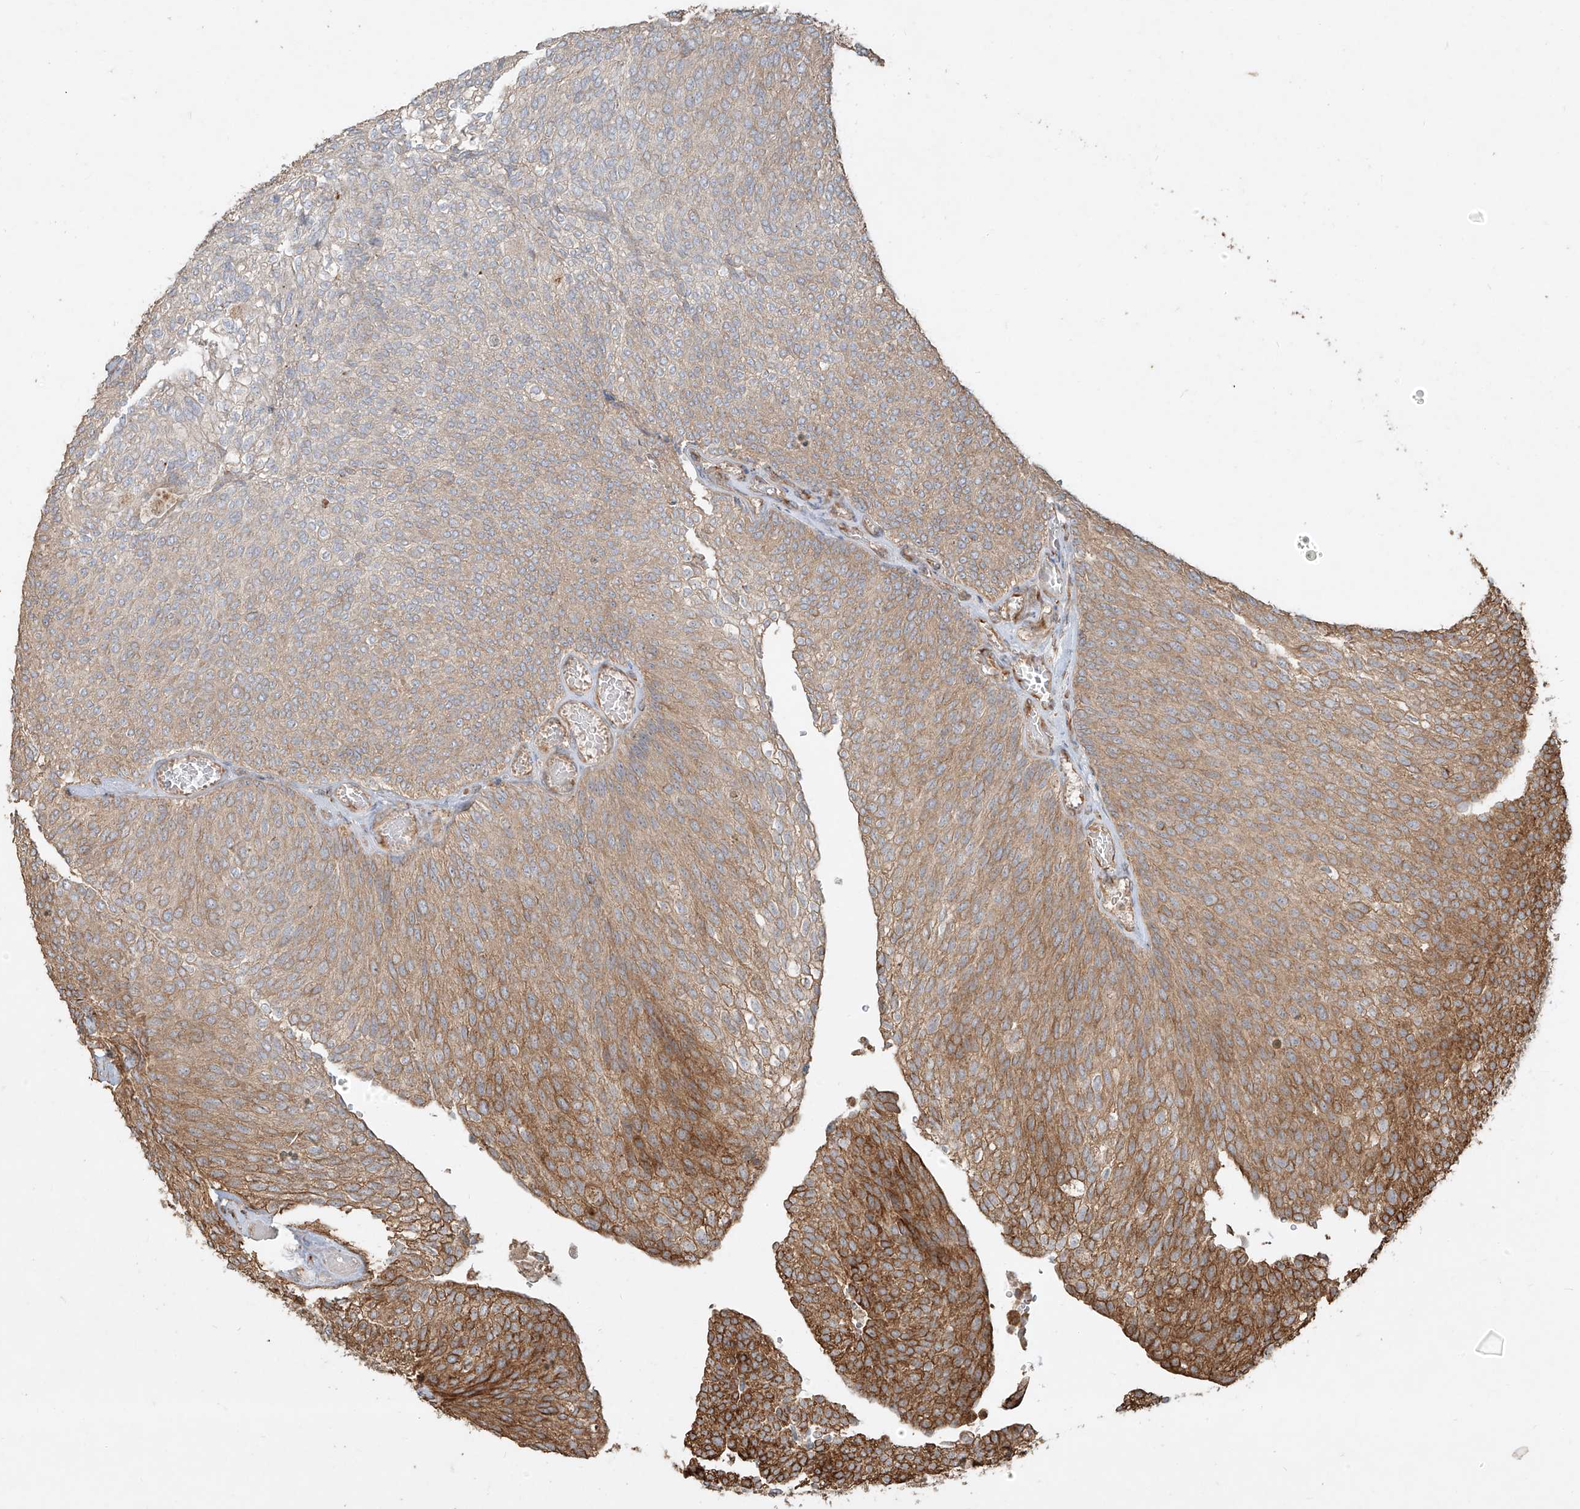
{"staining": {"intensity": "moderate", "quantity": "25%-75%", "location": "cytoplasmic/membranous"}, "tissue": "urothelial cancer", "cell_type": "Tumor cells", "image_type": "cancer", "snomed": [{"axis": "morphology", "description": "Urothelial carcinoma, Low grade"}, {"axis": "topography", "description": "Urinary bladder"}], "caption": "A brown stain labels moderate cytoplasmic/membranous staining of a protein in low-grade urothelial carcinoma tumor cells.", "gene": "EFNB1", "patient": {"sex": "female", "age": 79}}